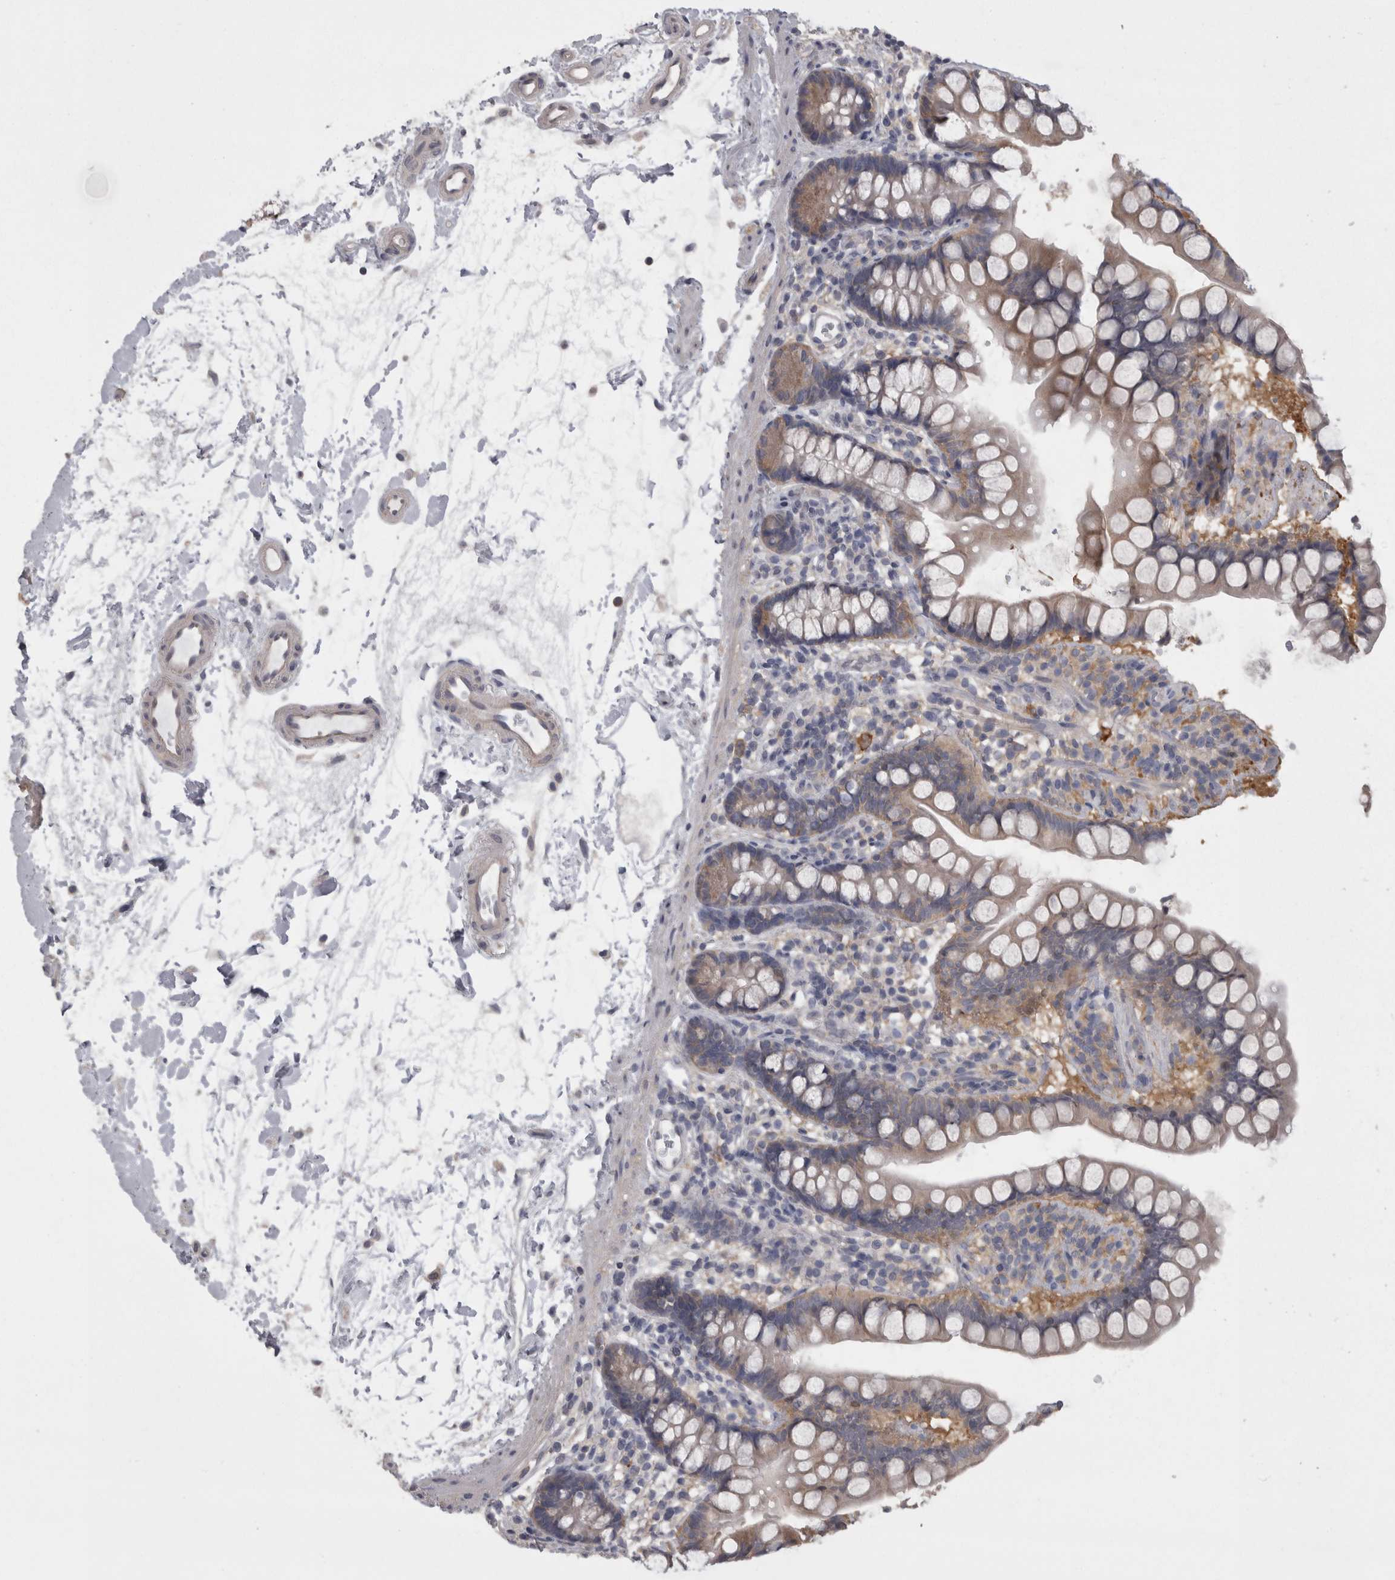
{"staining": {"intensity": "weak", "quantity": "25%-75%", "location": "cytoplasmic/membranous"}, "tissue": "small intestine", "cell_type": "Glandular cells", "image_type": "normal", "snomed": [{"axis": "morphology", "description": "Normal tissue, NOS"}, {"axis": "topography", "description": "Small intestine"}], "caption": "This is a histology image of immunohistochemistry staining of normal small intestine, which shows weak expression in the cytoplasmic/membranous of glandular cells.", "gene": "CAMK2D", "patient": {"sex": "female", "age": 84}}